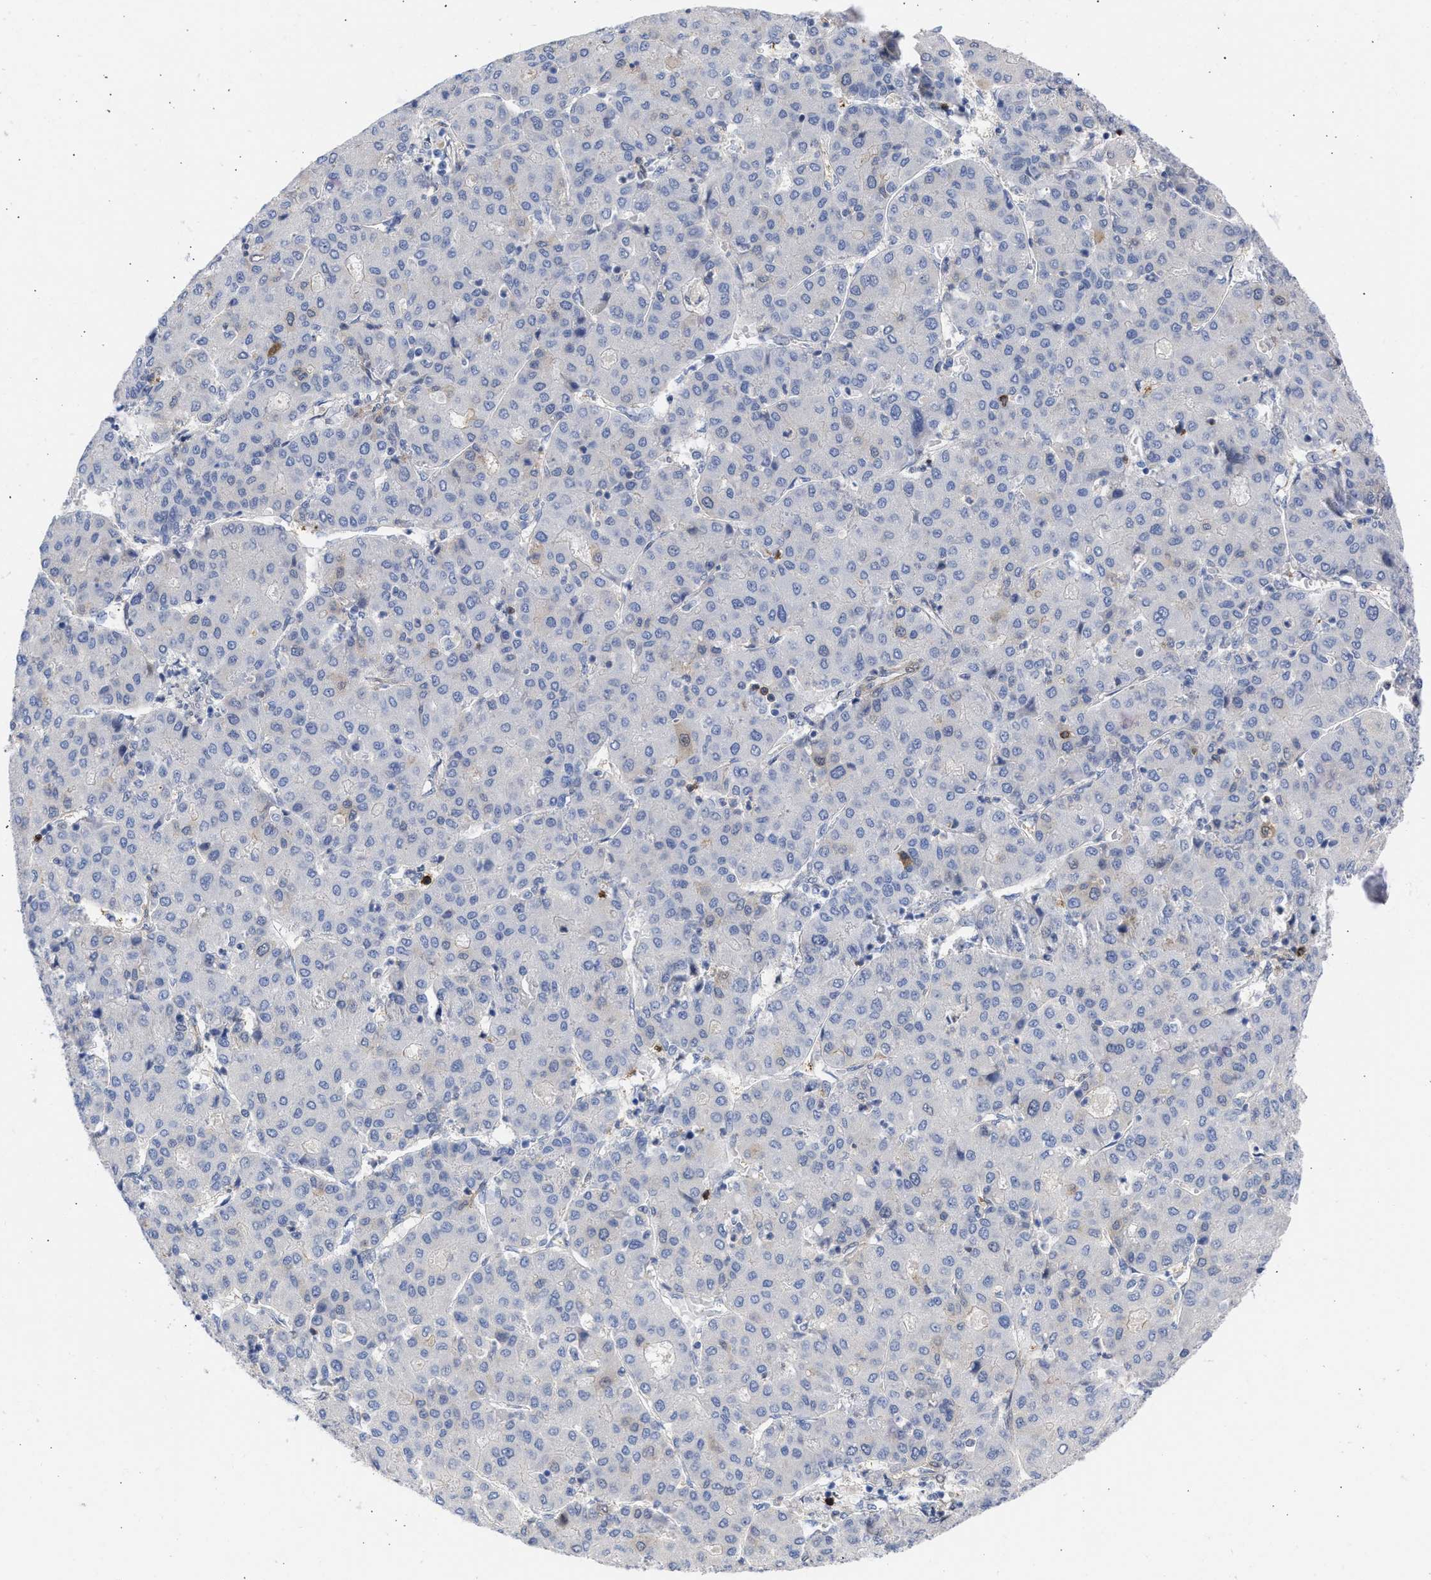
{"staining": {"intensity": "negative", "quantity": "none", "location": "none"}, "tissue": "liver cancer", "cell_type": "Tumor cells", "image_type": "cancer", "snomed": [{"axis": "morphology", "description": "Carcinoma, Hepatocellular, NOS"}, {"axis": "topography", "description": "Liver"}], "caption": "This is an immunohistochemistry micrograph of human liver hepatocellular carcinoma. There is no expression in tumor cells.", "gene": "THRA", "patient": {"sex": "male", "age": 65}}